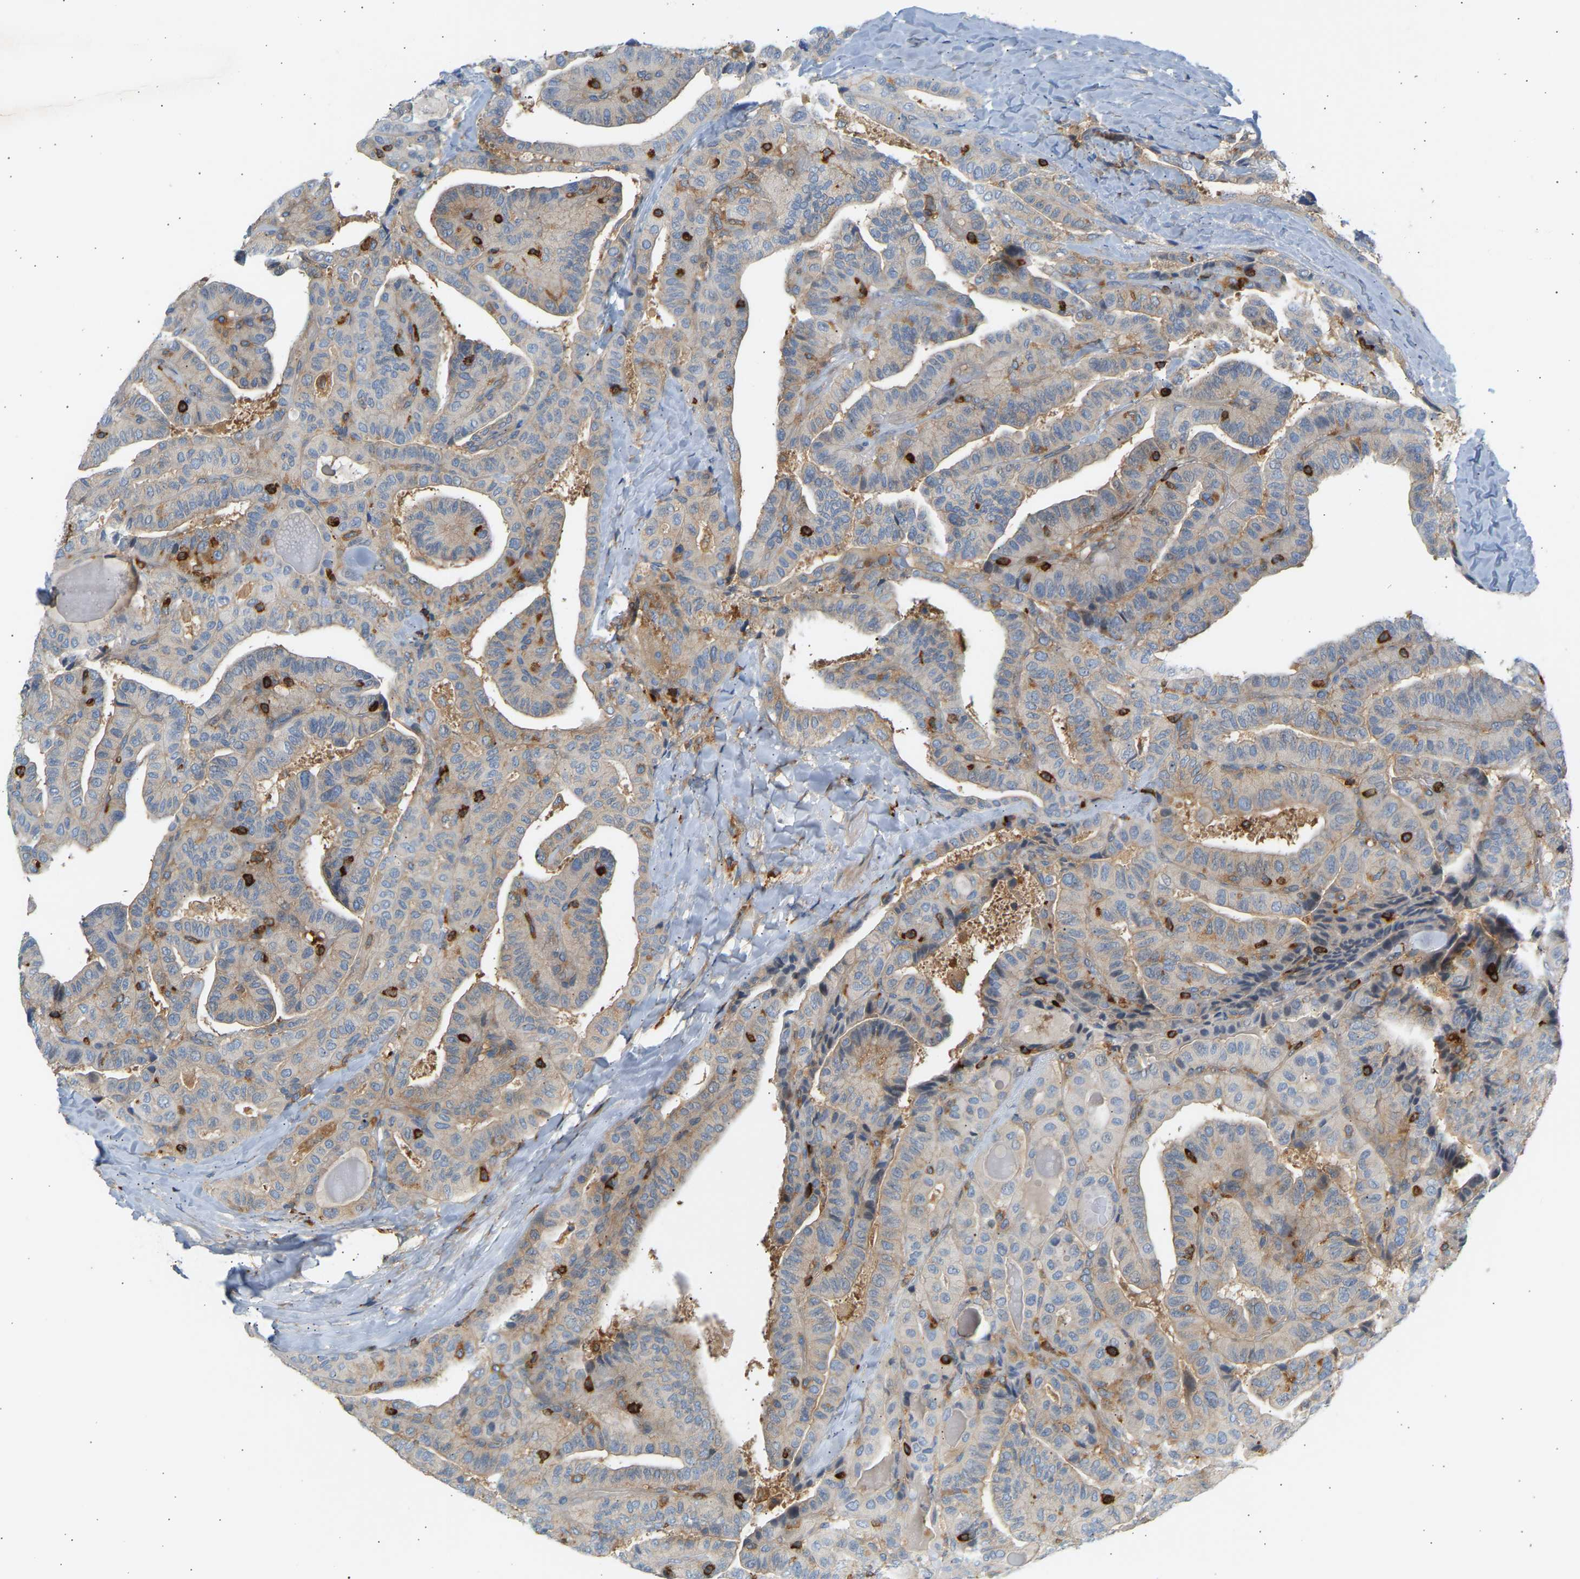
{"staining": {"intensity": "weak", "quantity": "<25%", "location": "cytoplasmic/membranous"}, "tissue": "thyroid cancer", "cell_type": "Tumor cells", "image_type": "cancer", "snomed": [{"axis": "morphology", "description": "Papillary adenocarcinoma, NOS"}, {"axis": "topography", "description": "Thyroid gland"}], "caption": "This micrograph is of thyroid cancer (papillary adenocarcinoma) stained with IHC to label a protein in brown with the nuclei are counter-stained blue. There is no expression in tumor cells. (Immunohistochemistry (ihc), brightfield microscopy, high magnification).", "gene": "FNBP1", "patient": {"sex": "male", "age": 77}}